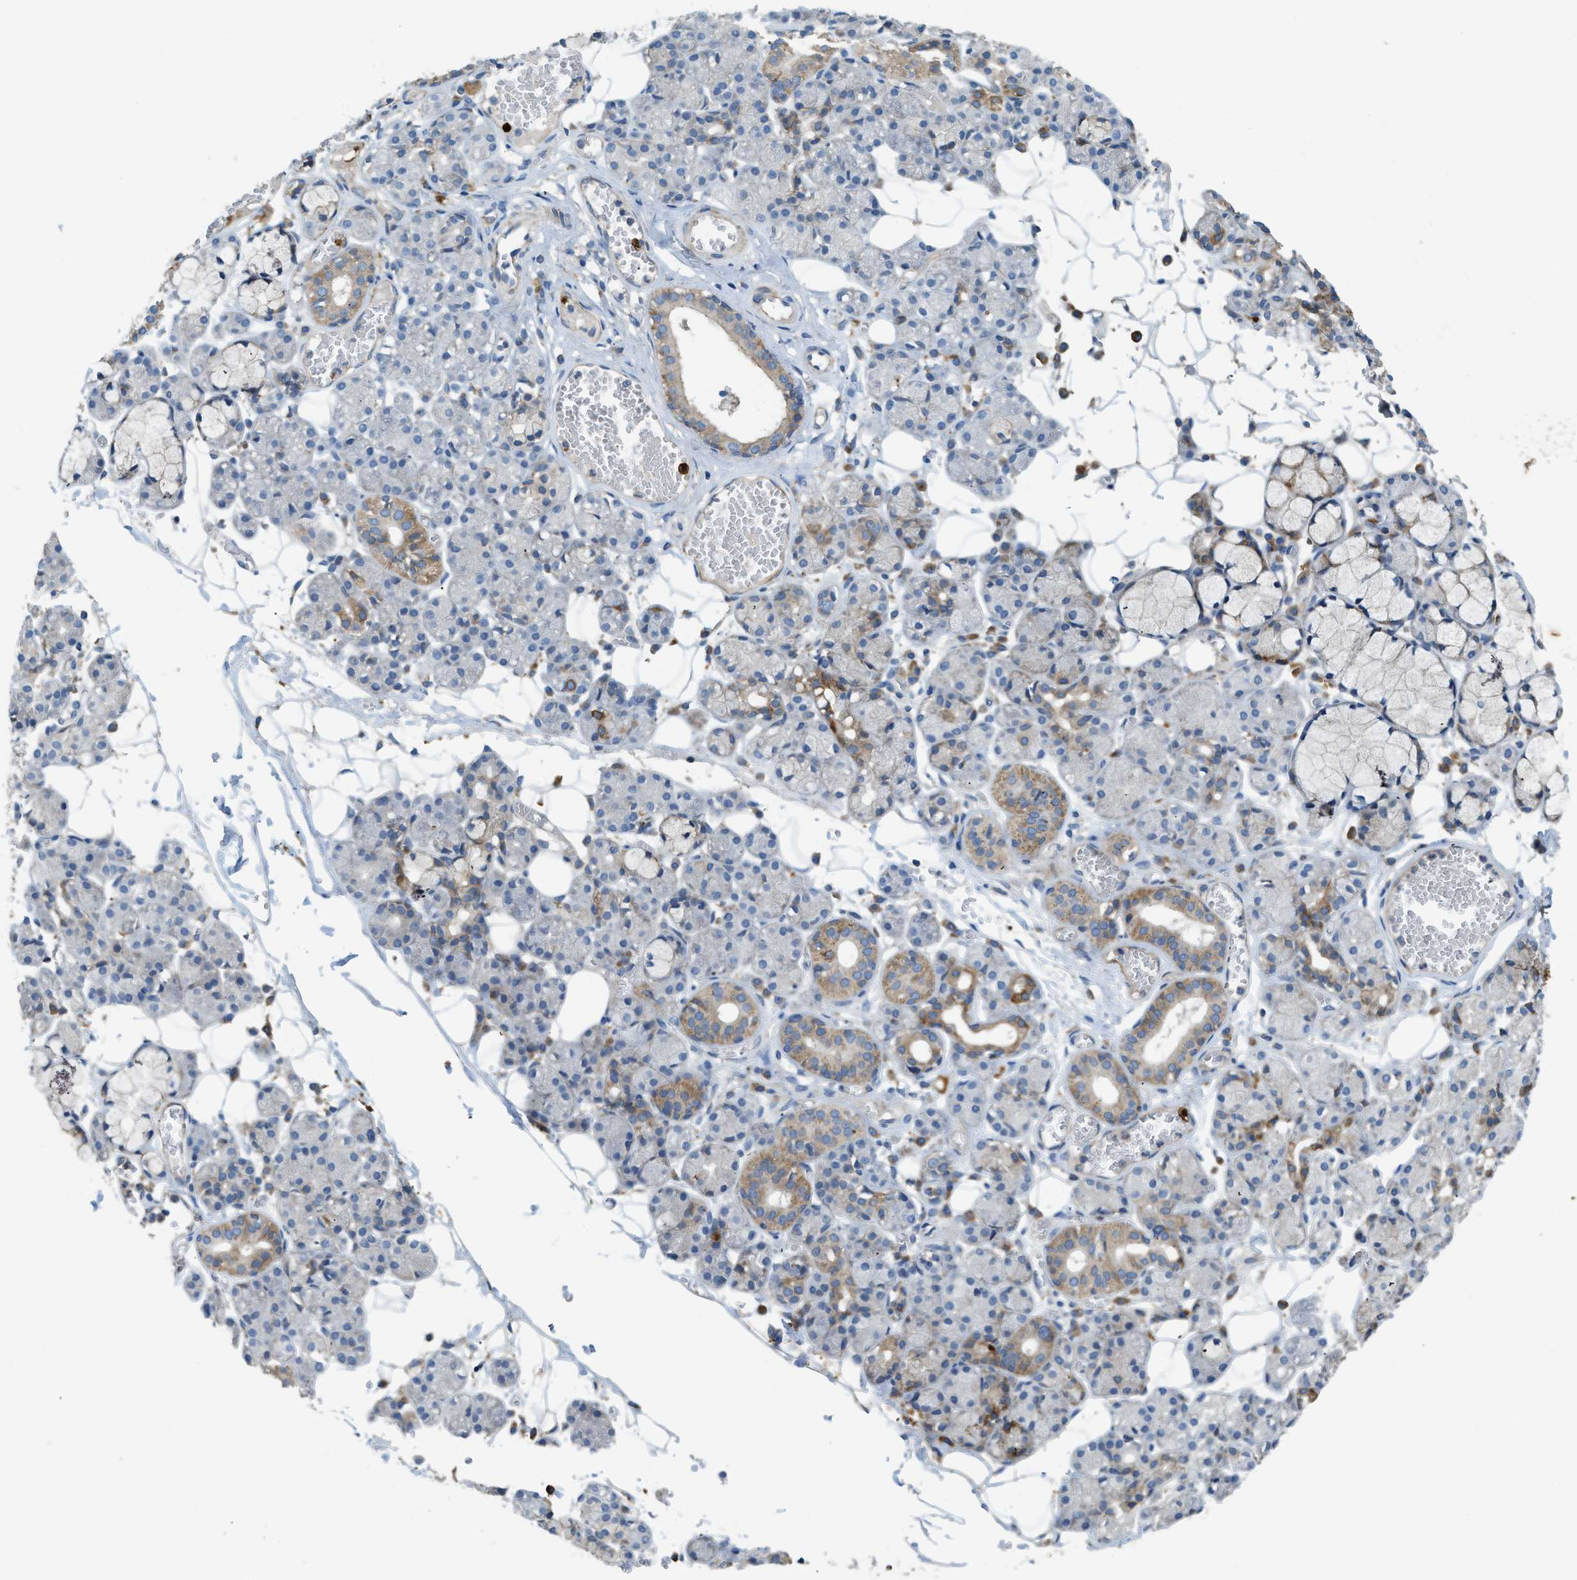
{"staining": {"intensity": "moderate", "quantity": "<25%", "location": "cytoplasmic/membranous"}, "tissue": "salivary gland", "cell_type": "Glandular cells", "image_type": "normal", "snomed": [{"axis": "morphology", "description": "Normal tissue, NOS"}, {"axis": "topography", "description": "Salivary gland"}], "caption": "An IHC histopathology image of unremarkable tissue is shown. Protein staining in brown shows moderate cytoplasmic/membranous positivity in salivary gland within glandular cells.", "gene": "TMEM68", "patient": {"sex": "male", "age": 63}}